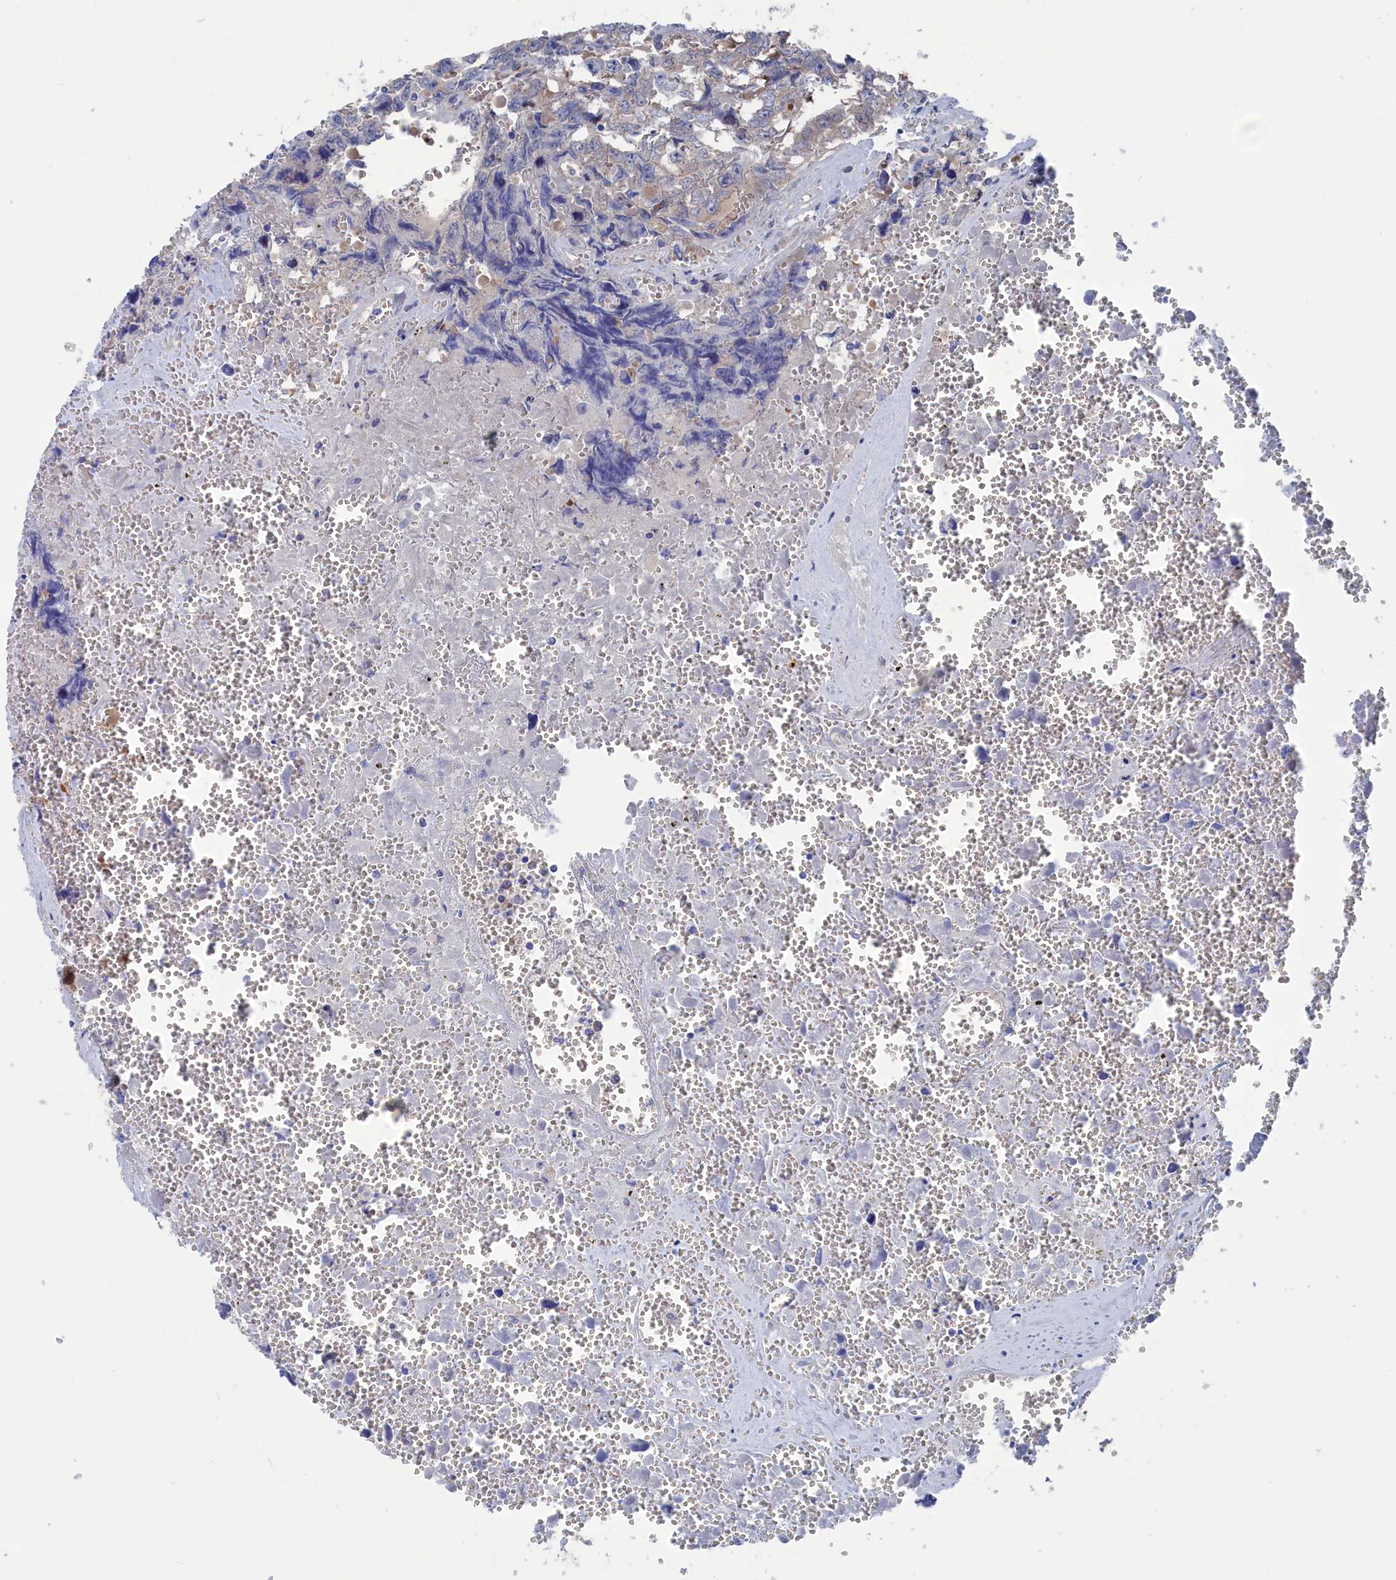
{"staining": {"intensity": "negative", "quantity": "none", "location": "none"}, "tissue": "testis cancer", "cell_type": "Tumor cells", "image_type": "cancer", "snomed": [{"axis": "morphology", "description": "Carcinoma, Embryonal, NOS"}, {"axis": "topography", "description": "Testis"}], "caption": "The IHC photomicrograph has no significant expression in tumor cells of testis cancer tissue.", "gene": "NUTF2", "patient": {"sex": "male", "age": 31}}